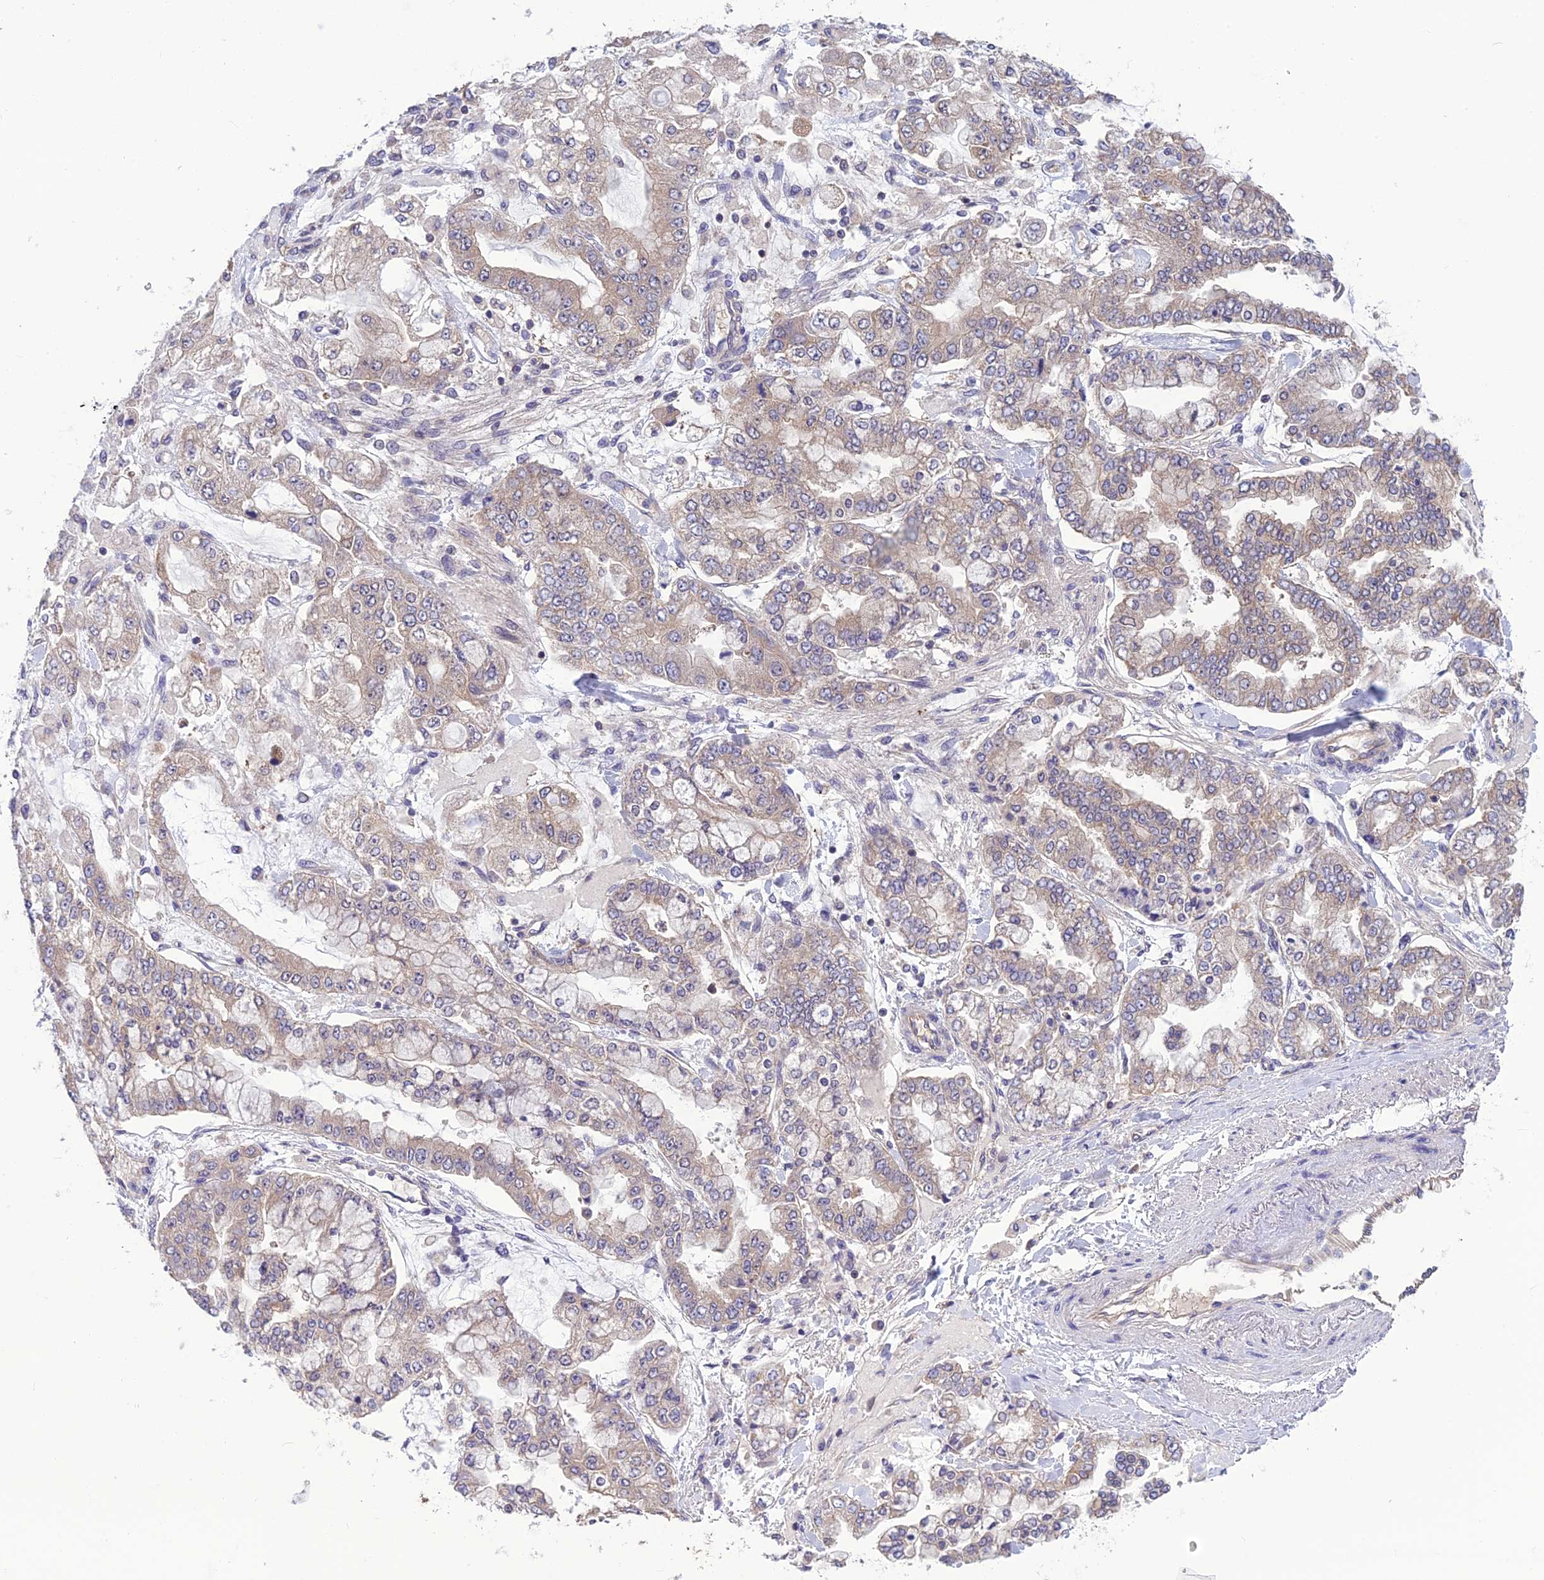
{"staining": {"intensity": "weak", "quantity": "<25%", "location": "cytoplasmic/membranous"}, "tissue": "stomach cancer", "cell_type": "Tumor cells", "image_type": "cancer", "snomed": [{"axis": "morphology", "description": "Normal tissue, NOS"}, {"axis": "morphology", "description": "Adenocarcinoma, NOS"}, {"axis": "topography", "description": "Stomach, upper"}, {"axis": "topography", "description": "Stomach"}], "caption": "Tumor cells show no significant positivity in stomach cancer.", "gene": "PSMF1", "patient": {"sex": "male", "age": 76}}